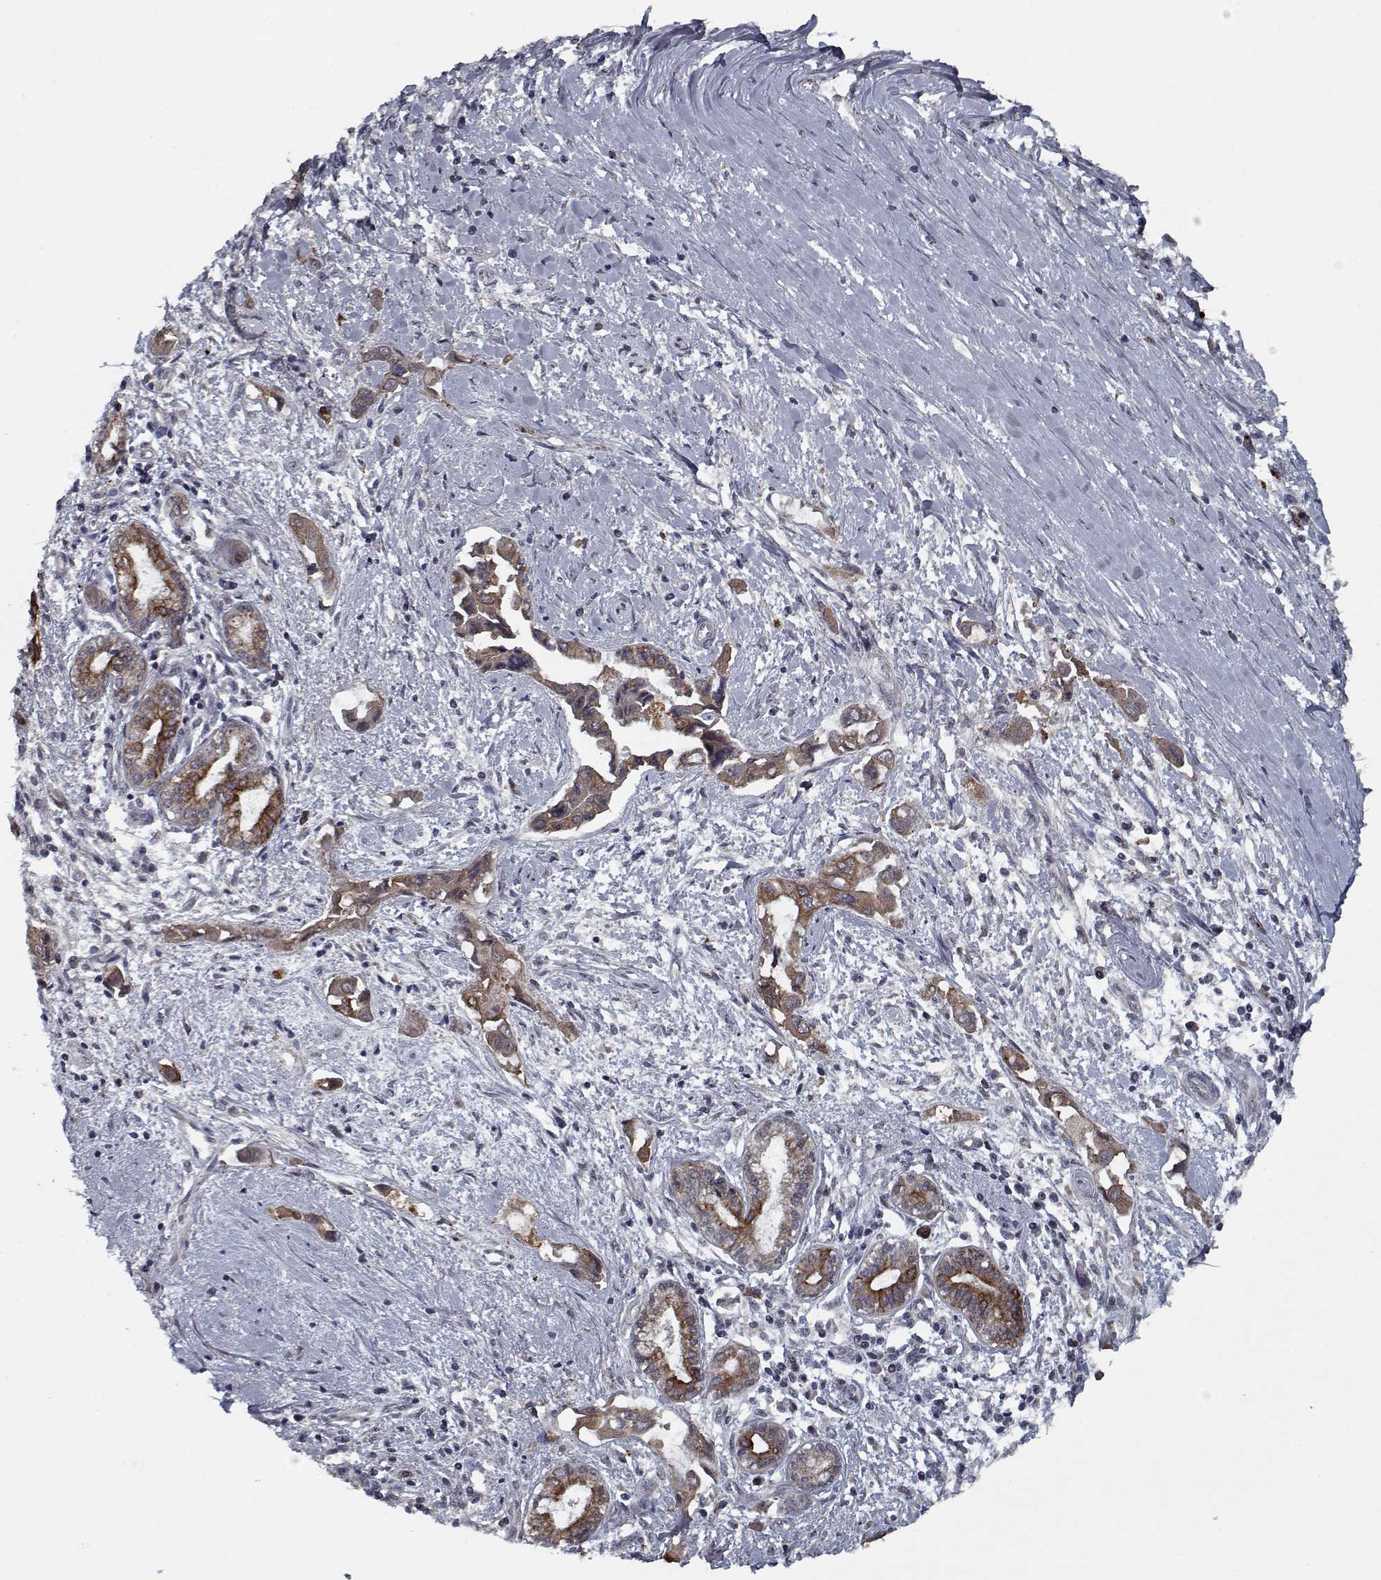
{"staining": {"intensity": "strong", "quantity": ">75%", "location": "cytoplasmic/membranous"}, "tissue": "pancreatic cancer", "cell_type": "Tumor cells", "image_type": "cancer", "snomed": [{"axis": "morphology", "description": "Adenocarcinoma, NOS"}, {"axis": "topography", "description": "Pancreas"}], "caption": "Immunohistochemical staining of human adenocarcinoma (pancreatic) reveals high levels of strong cytoplasmic/membranous protein positivity in approximately >75% of tumor cells.", "gene": "NLK", "patient": {"sex": "male", "age": 60}}